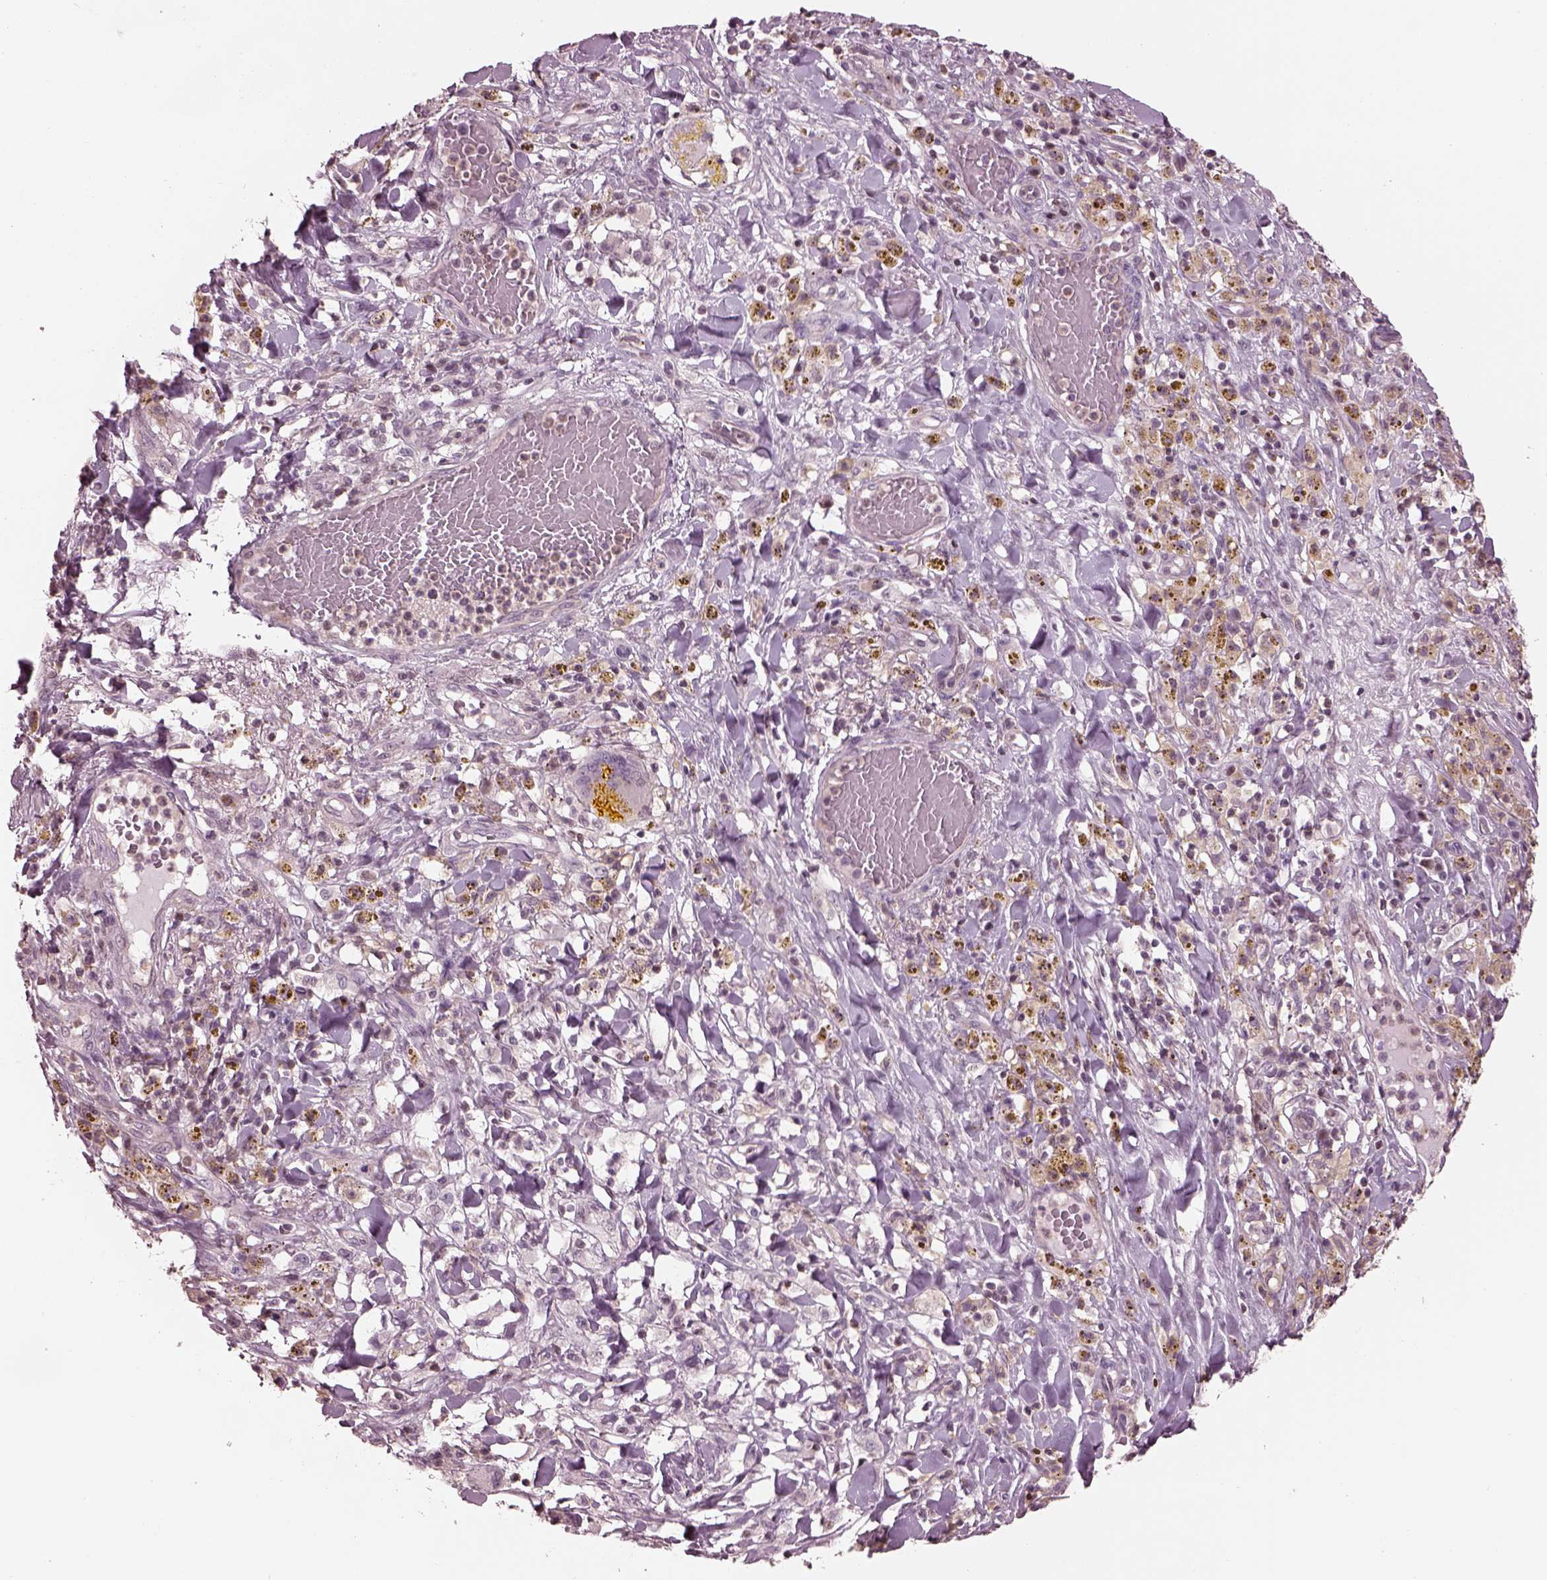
{"staining": {"intensity": "negative", "quantity": "none", "location": "none"}, "tissue": "melanoma", "cell_type": "Tumor cells", "image_type": "cancer", "snomed": [{"axis": "morphology", "description": "Malignant melanoma, NOS"}, {"axis": "topography", "description": "Skin"}], "caption": "Human melanoma stained for a protein using immunohistochemistry (IHC) demonstrates no staining in tumor cells.", "gene": "BFSP1", "patient": {"sex": "female", "age": 91}}